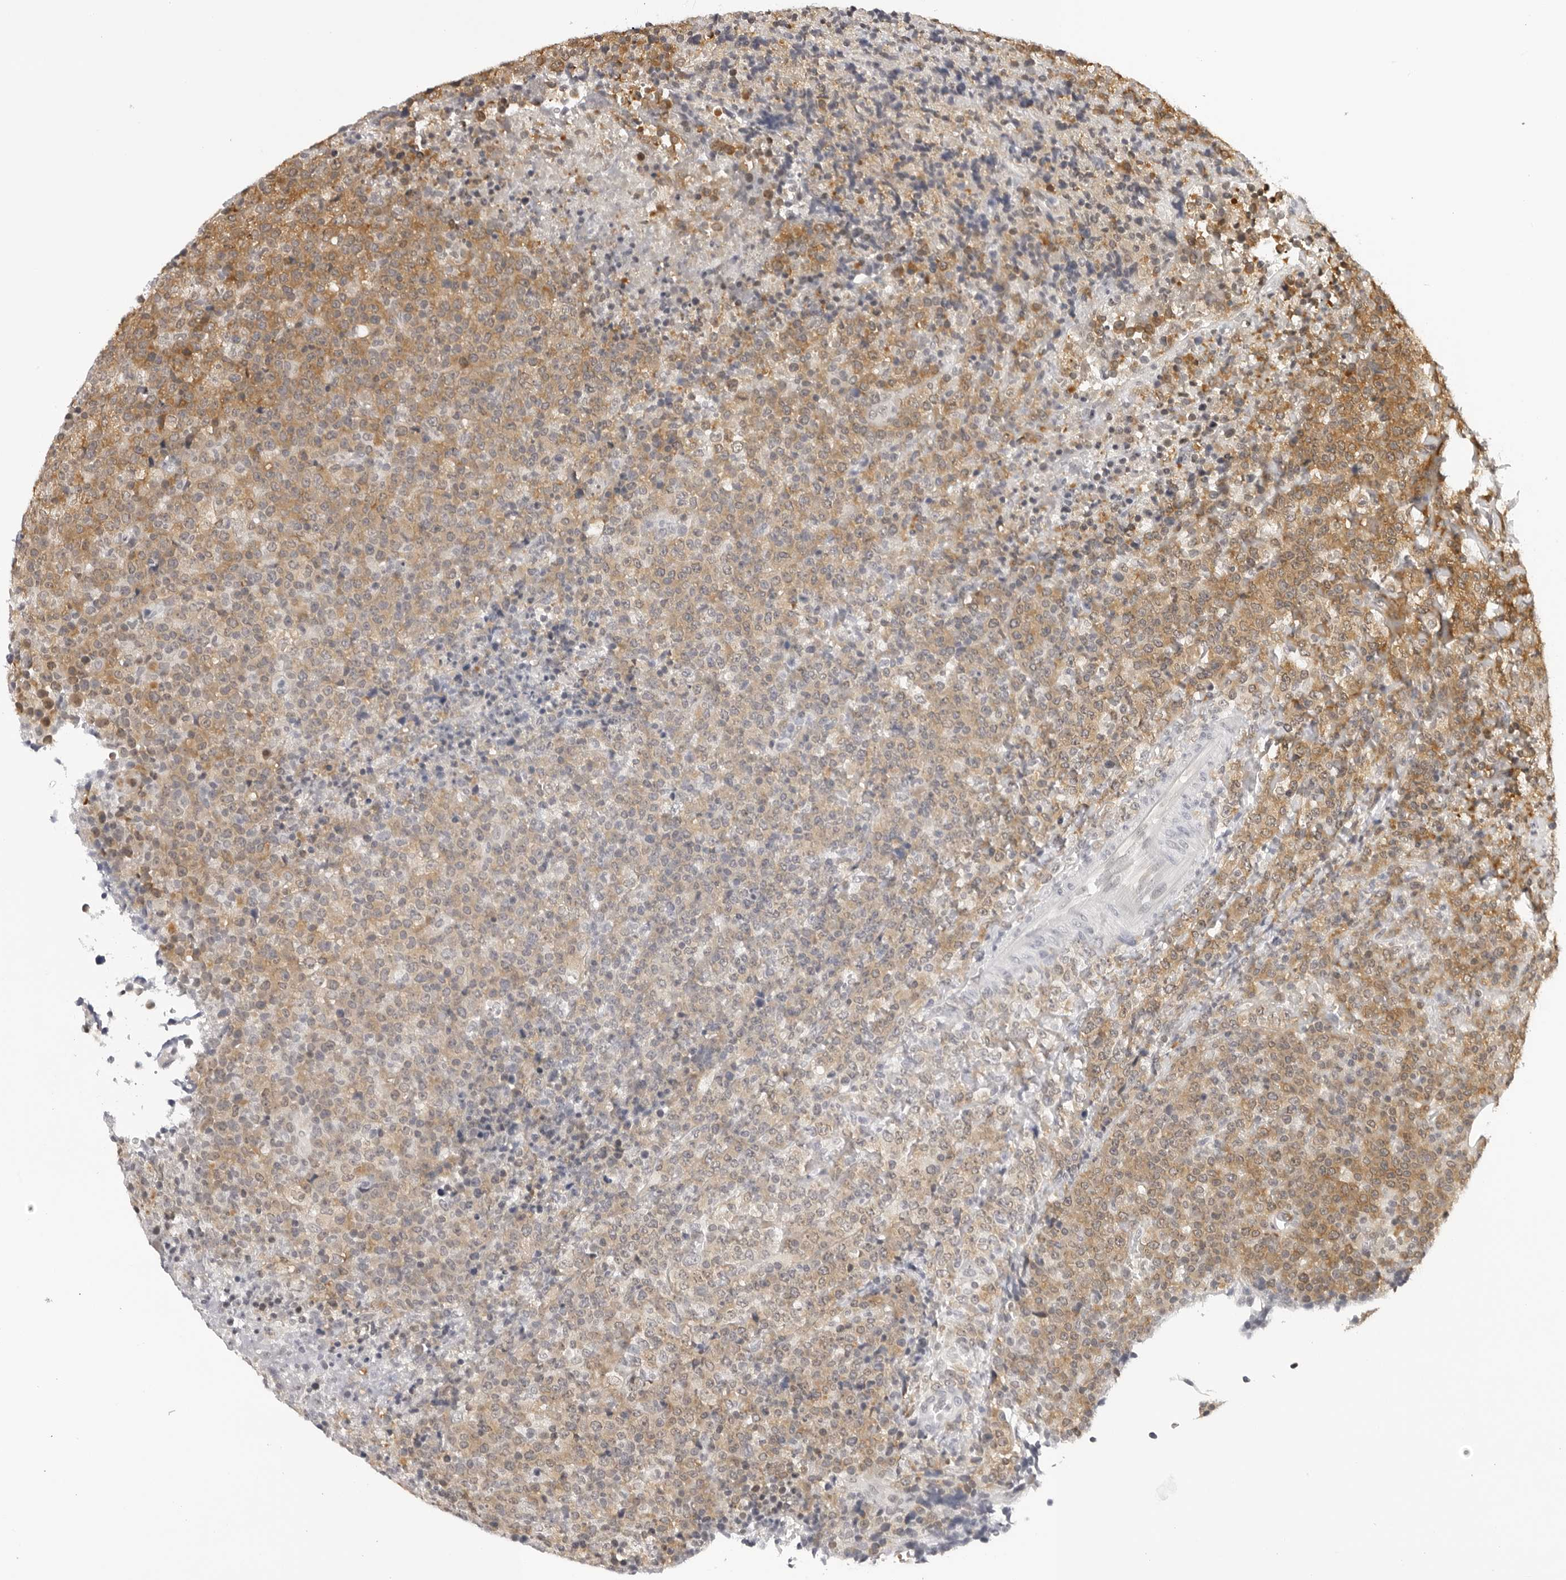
{"staining": {"intensity": "moderate", "quantity": "25%-75%", "location": "cytoplasmic/membranous"}, "tissue": "lymphoma", "cell_type": "Tumor cells", "image_type": "cancer", "snomed": [{"axis": "morphology", "description": "Malignant lymphoma, non-Hodgkin's type, High grade"}, {"axis": "topography", "description": "Lymph node"}], "caption": "The micrograph reveals staining of lymphoma, revealing moderate cytoplasmic/membranous protein expression (brown color) within tumor cells.", "gene": "WDR77", "patient": {"sex": "male", "age": 13}}